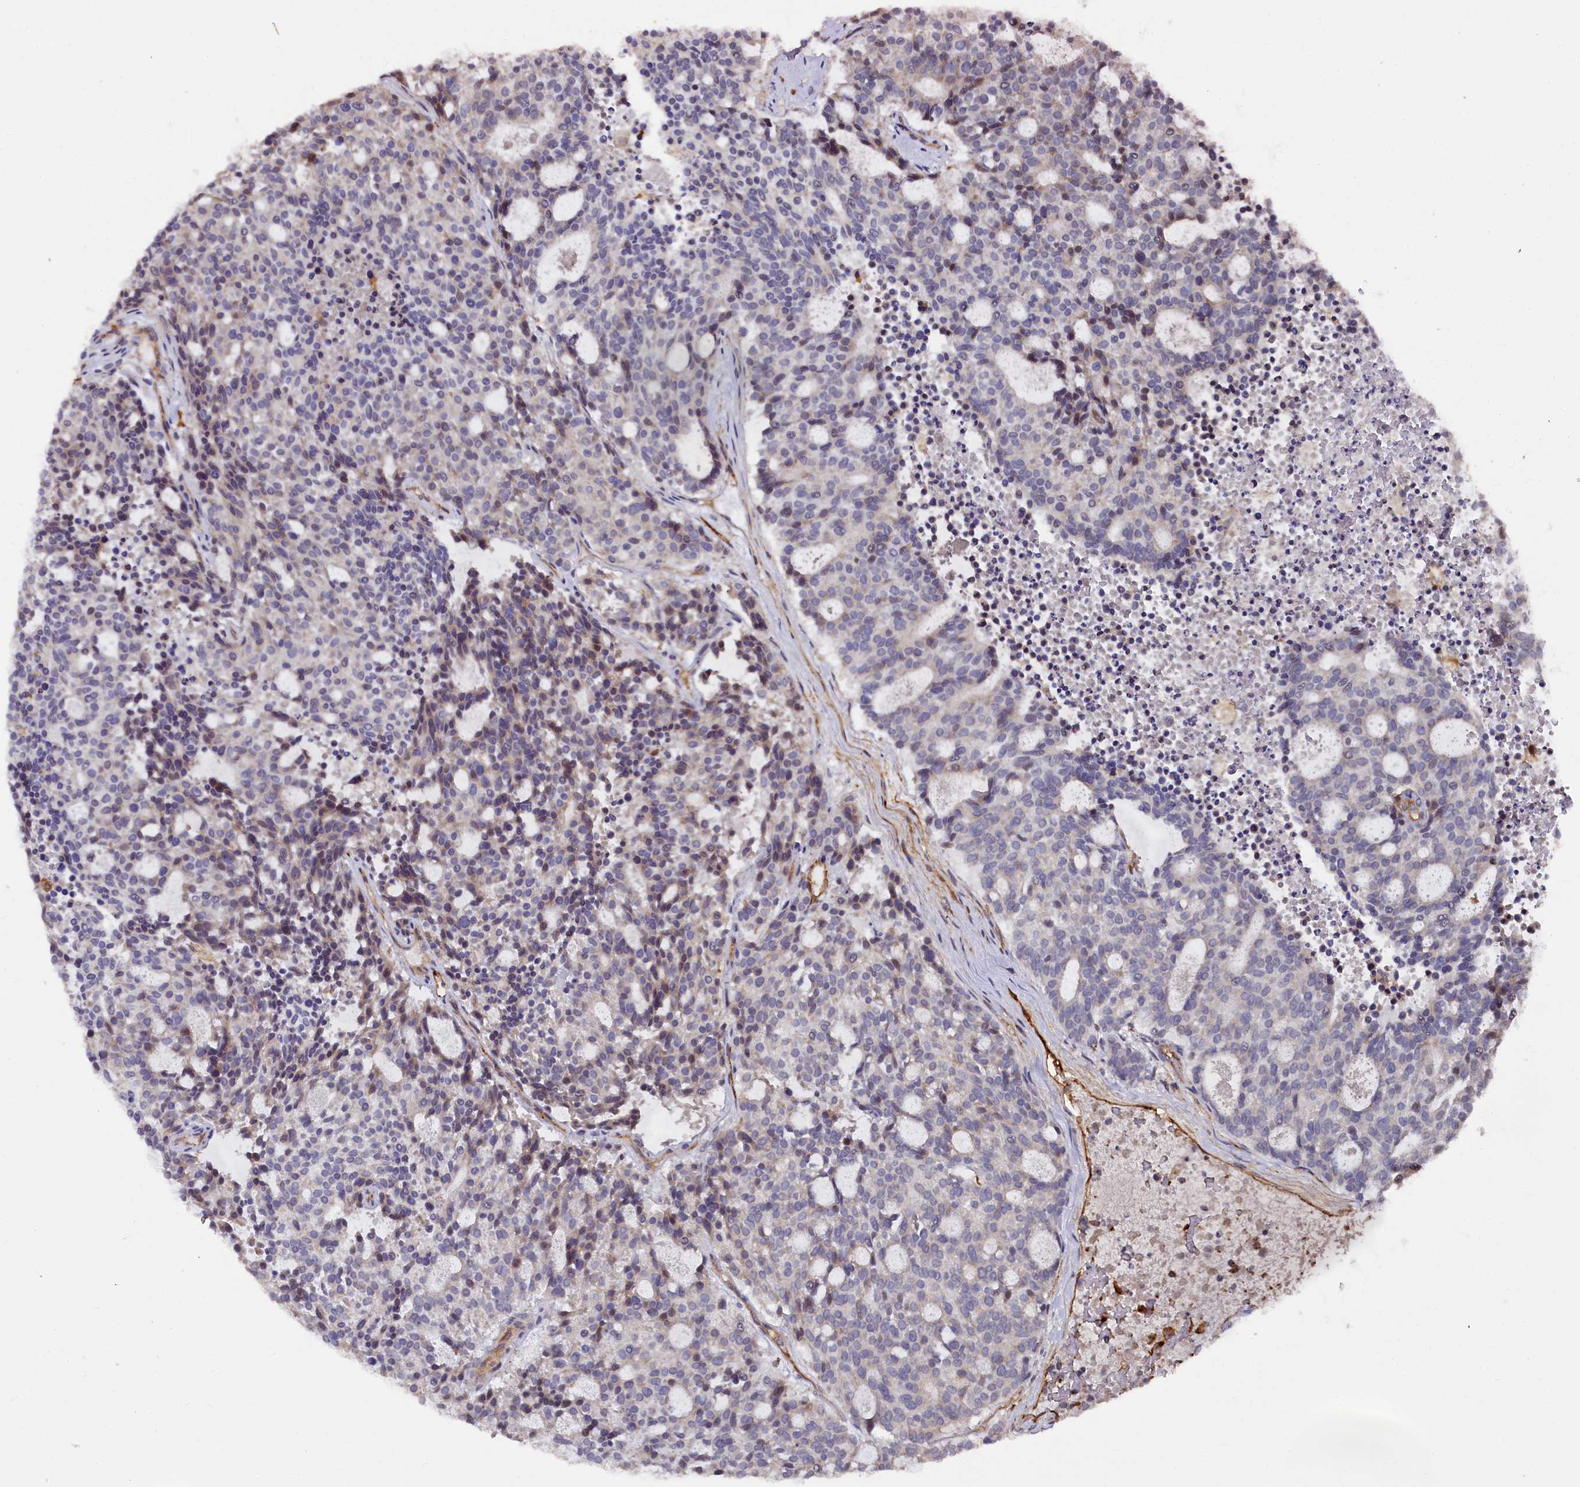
{"staining": {"intensity": "weak", "quantity": "25%-75%", "location": "cytoplasmic/membranous"}, "tissue": "carcinoid", "cell_type": "Tumor cells", "image_type": "cancer", "snomed": [{"axis": "morphology", "description": "Carcinoid, malignant, NOS"}, {"axis": "topography", "description": "Pancreas"}], "caption": "Carcinoid was stained to show a protein in brown. There is low levels of weak cytoplasmic/membranous staining in approximately 25%-75% of tumor cells.", "gene": "PLEKHO2", "patient": {"sex": "female", "age": 54}}